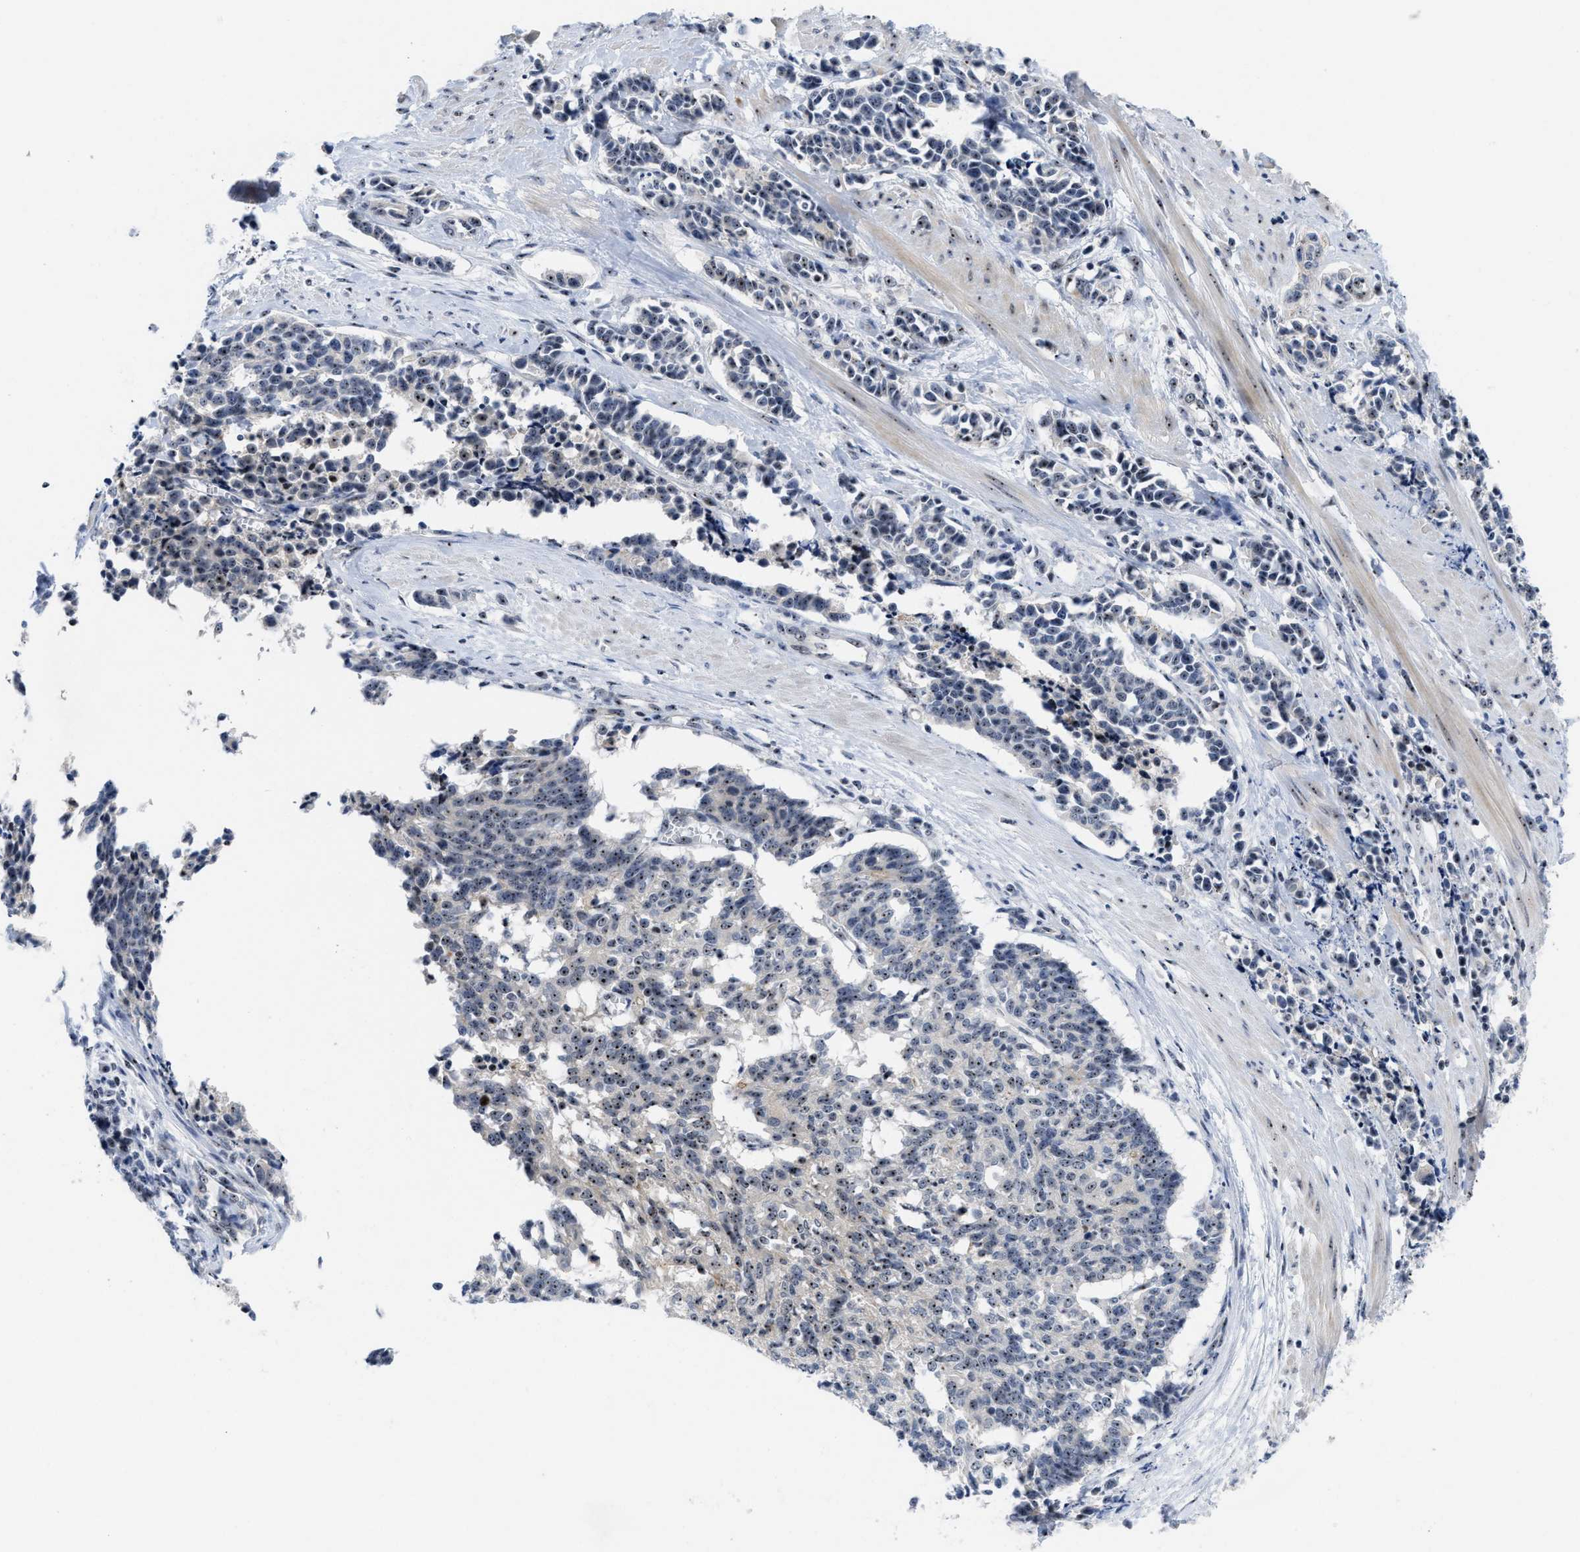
{"staining": {"intensity": "moderate", "quantity": ">75%", "location": "nuclear"}, "tissue": "cervical cancer", "cell_type": "Tumor cells", "image_type": "cancer", "snomed": [{"axis": "morphology", "description": "Squamous cell carcinoma, NOS"}, {"axis": "topography", "description": "Cervix"}], "caption": "High-magnification brightfield microscopy of cervical squamous cell carcinoma stained with DAB (brown) and counterstained with hematoxylin (blue). tumor cells exhibit moderate nuclear expression is identified in about>75% of cells. The staining was performed using DAB (3,3'-diaminobenzidine) to visualize the protein expression in brown, while the nuclei were stained in blue with hematoxylin (Magnification: 20x).", "gene": "NOP58", "patient": {"sex": "female", "age": 35}}